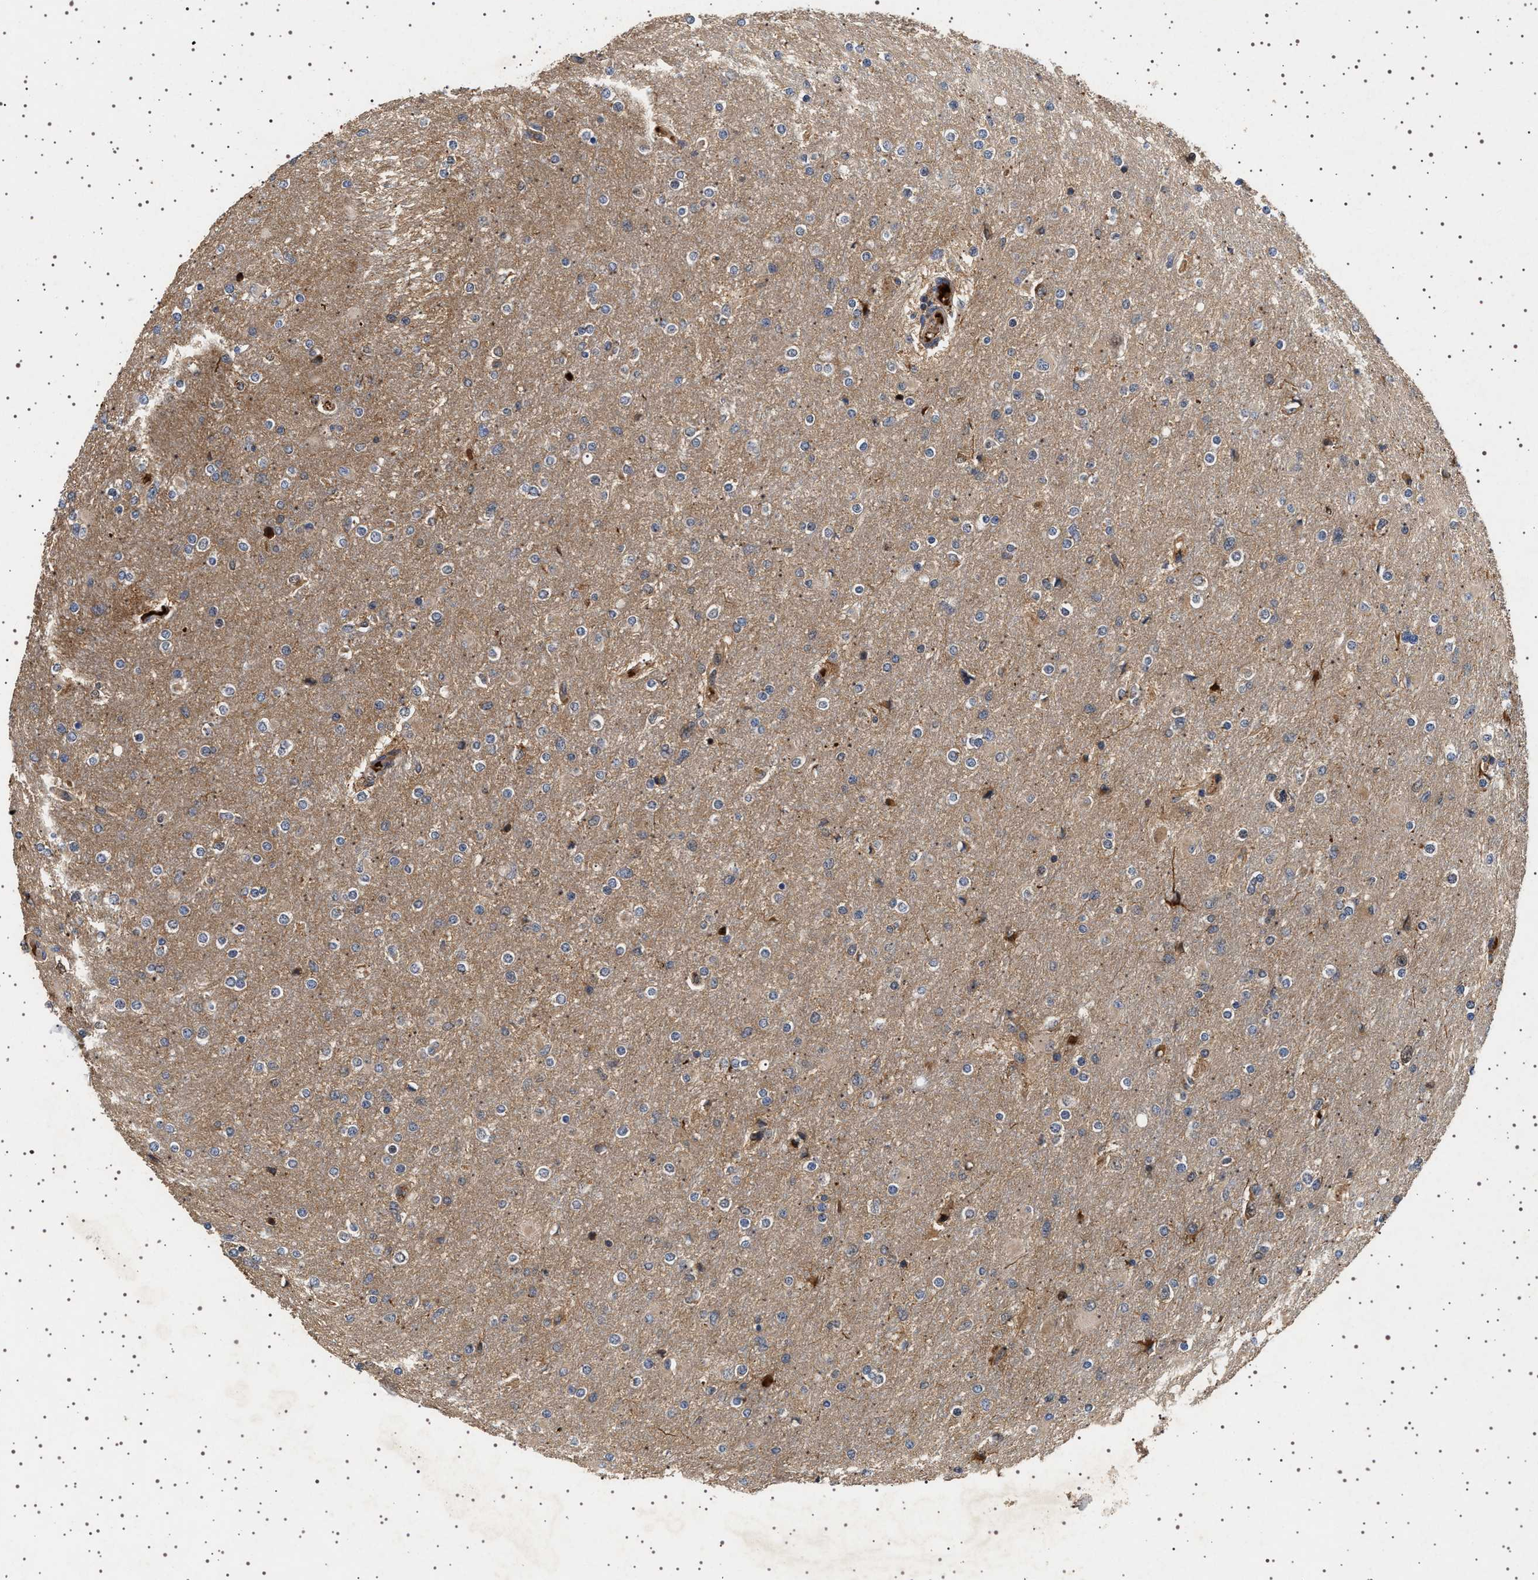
{"staining": {"intensity": "negative", "quantity": "none", "location": "none"}, "tissue": "glioma", "cell_type": "Tumor cells", "image_type": "cancer", "snomed": [{"axis": "morphology", "description": "Glioma, malignant, High grade"}, {"axis": "topography", "description": "Cerebral cortex"}], "caption": "Tumor cells show no significant protein positivity in malignant high-grade glioma.", "gene": "FICD", "patient": {"sex": "female", "age": 36}}